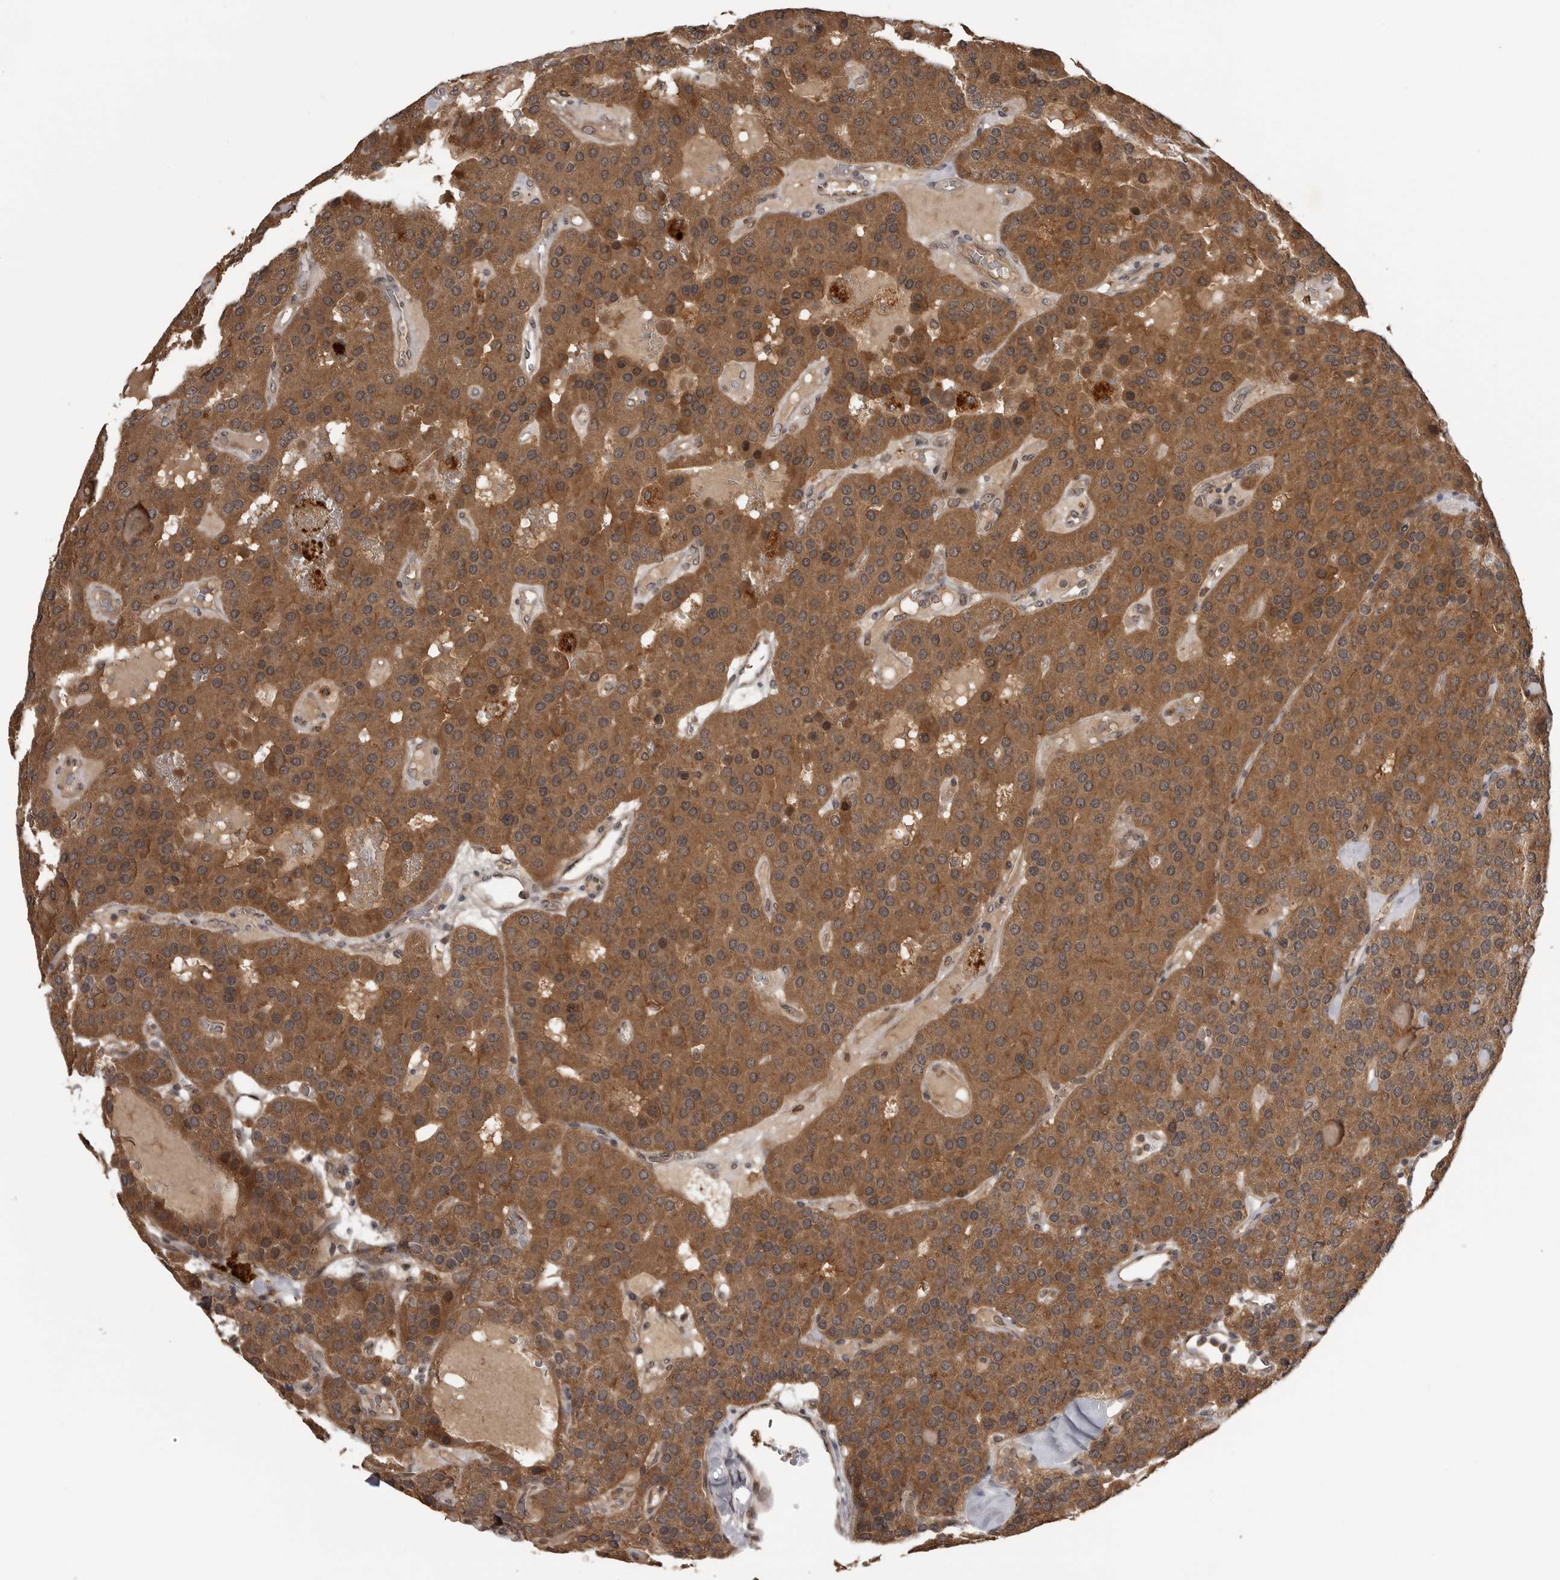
{"staining": {"intensity": "strong", "quantity": ">75%", "location": "cytoplasmic/membranous,nuclear"}, "tissue": "parathyroid gland", "cell_type": "Glandular cells", "image_type": "normal", "snomed": [{"axis": "morphology", "description": "Normal tissue, NOS"}, {"axis": "morphology", "description": "Adenoma, NOS"}, {"axis": "topography", "description": "Parathyroid gland"}], "caption": "Protein expression analysis of normal human parathyroid gland reveals strong cytoplasmic/membranous,nuclear expression in approximately >75% of glandular cells. (DAB (3,3'-diaminobenzidine) IHC with brightfield microscopy, high magnification).", "gene": "AKAP7", "patient": {"sex": "female", "age": 86}}